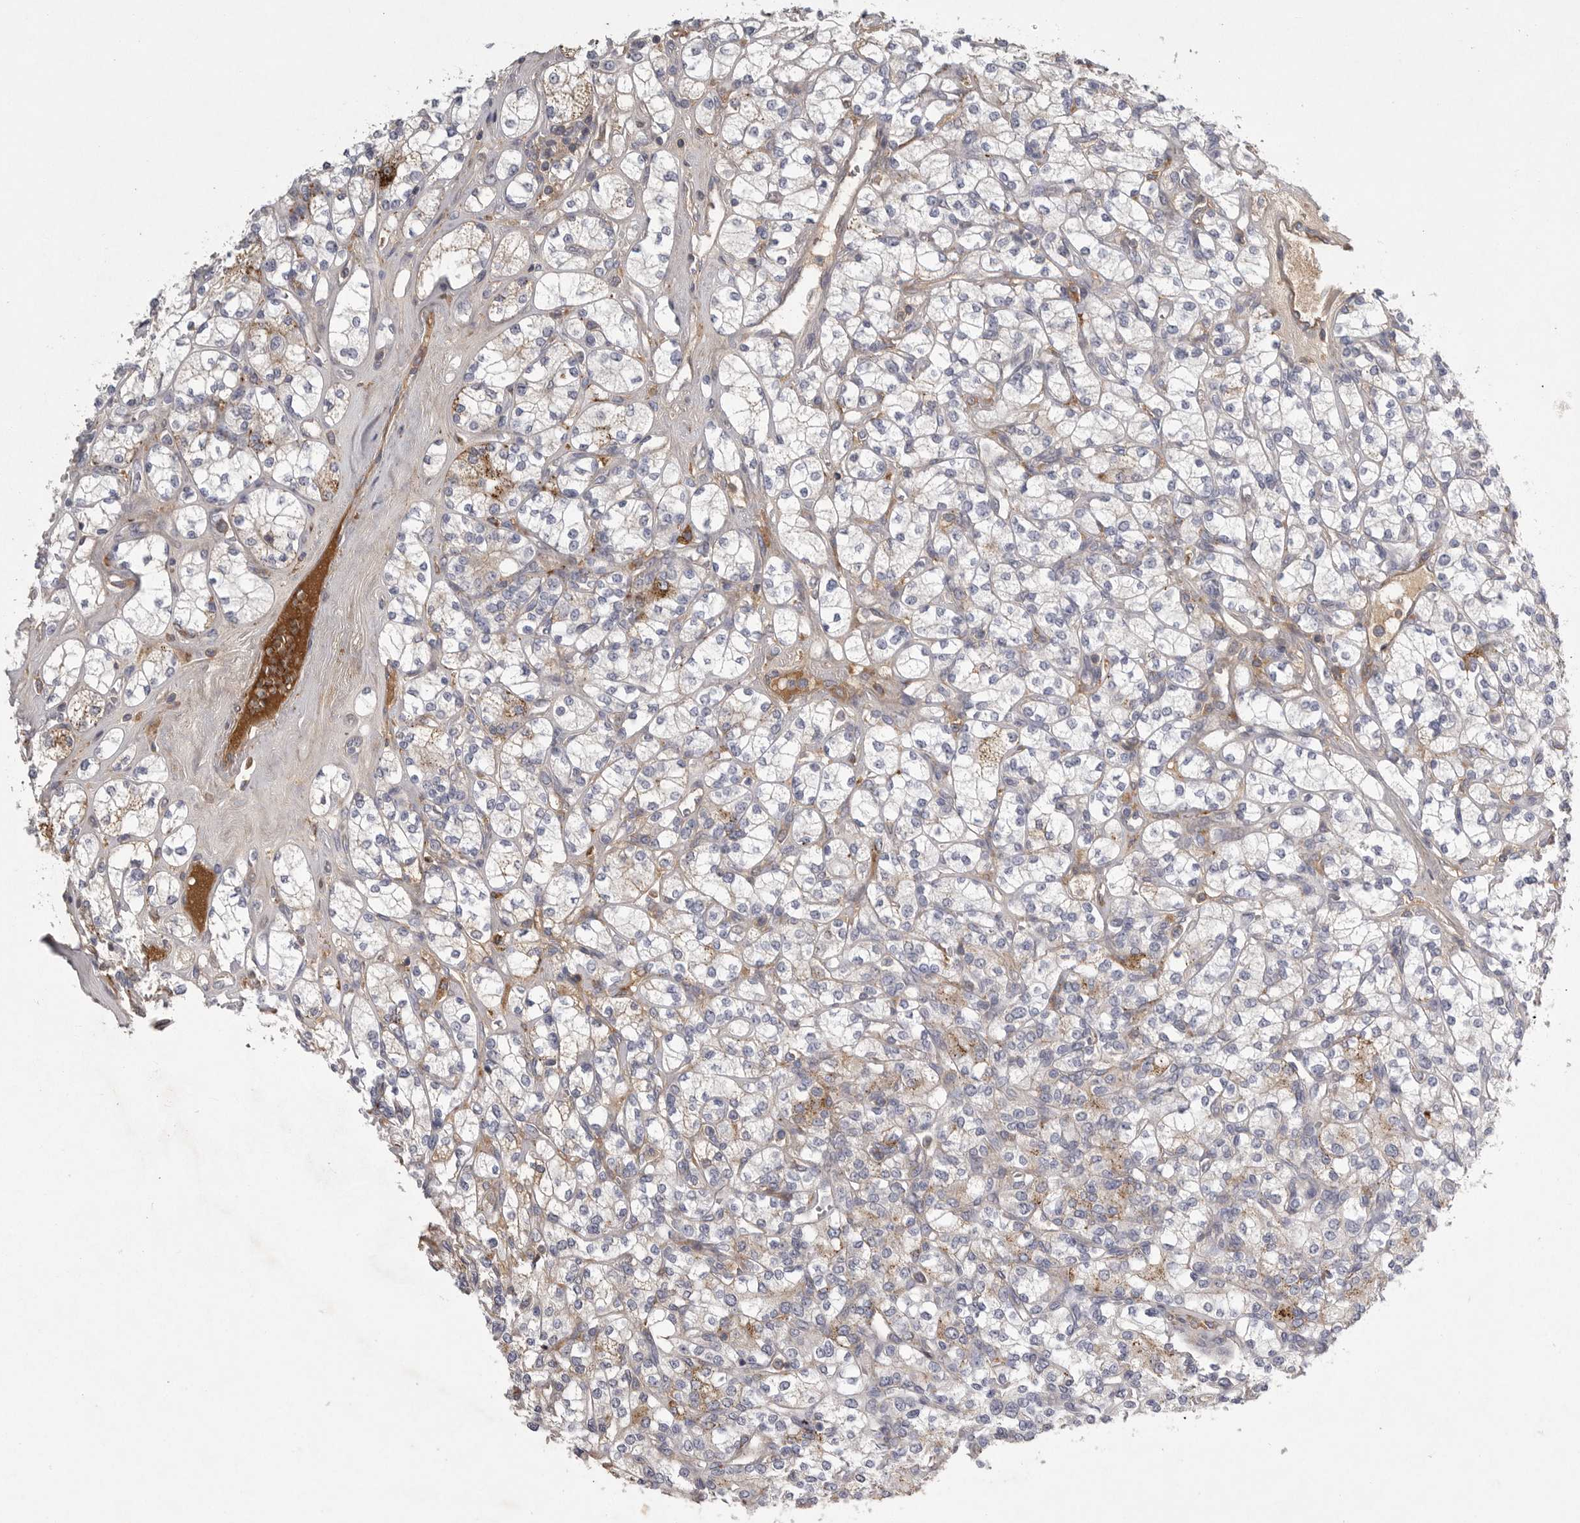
{"staining": {"intensity": "weak", "quantity": "<25%", "location": "cytoplasmic/membranous"}, "tissue": "renal cancer", "cell_type": "Tumor cells", "image_type": "cancer", "snomed": [{"axis": "morphology", "description": "Adenocarcinoma, NOS"}, {"axis": "topography", "description": "Kidney"}], "caption": "Renal cancer (adenocarcinoma) was stained to show a protein in brown. There is no significant positivity in tumor cells.", "gene": "CRP", "patient": {"sex": "male", "age": 77}}